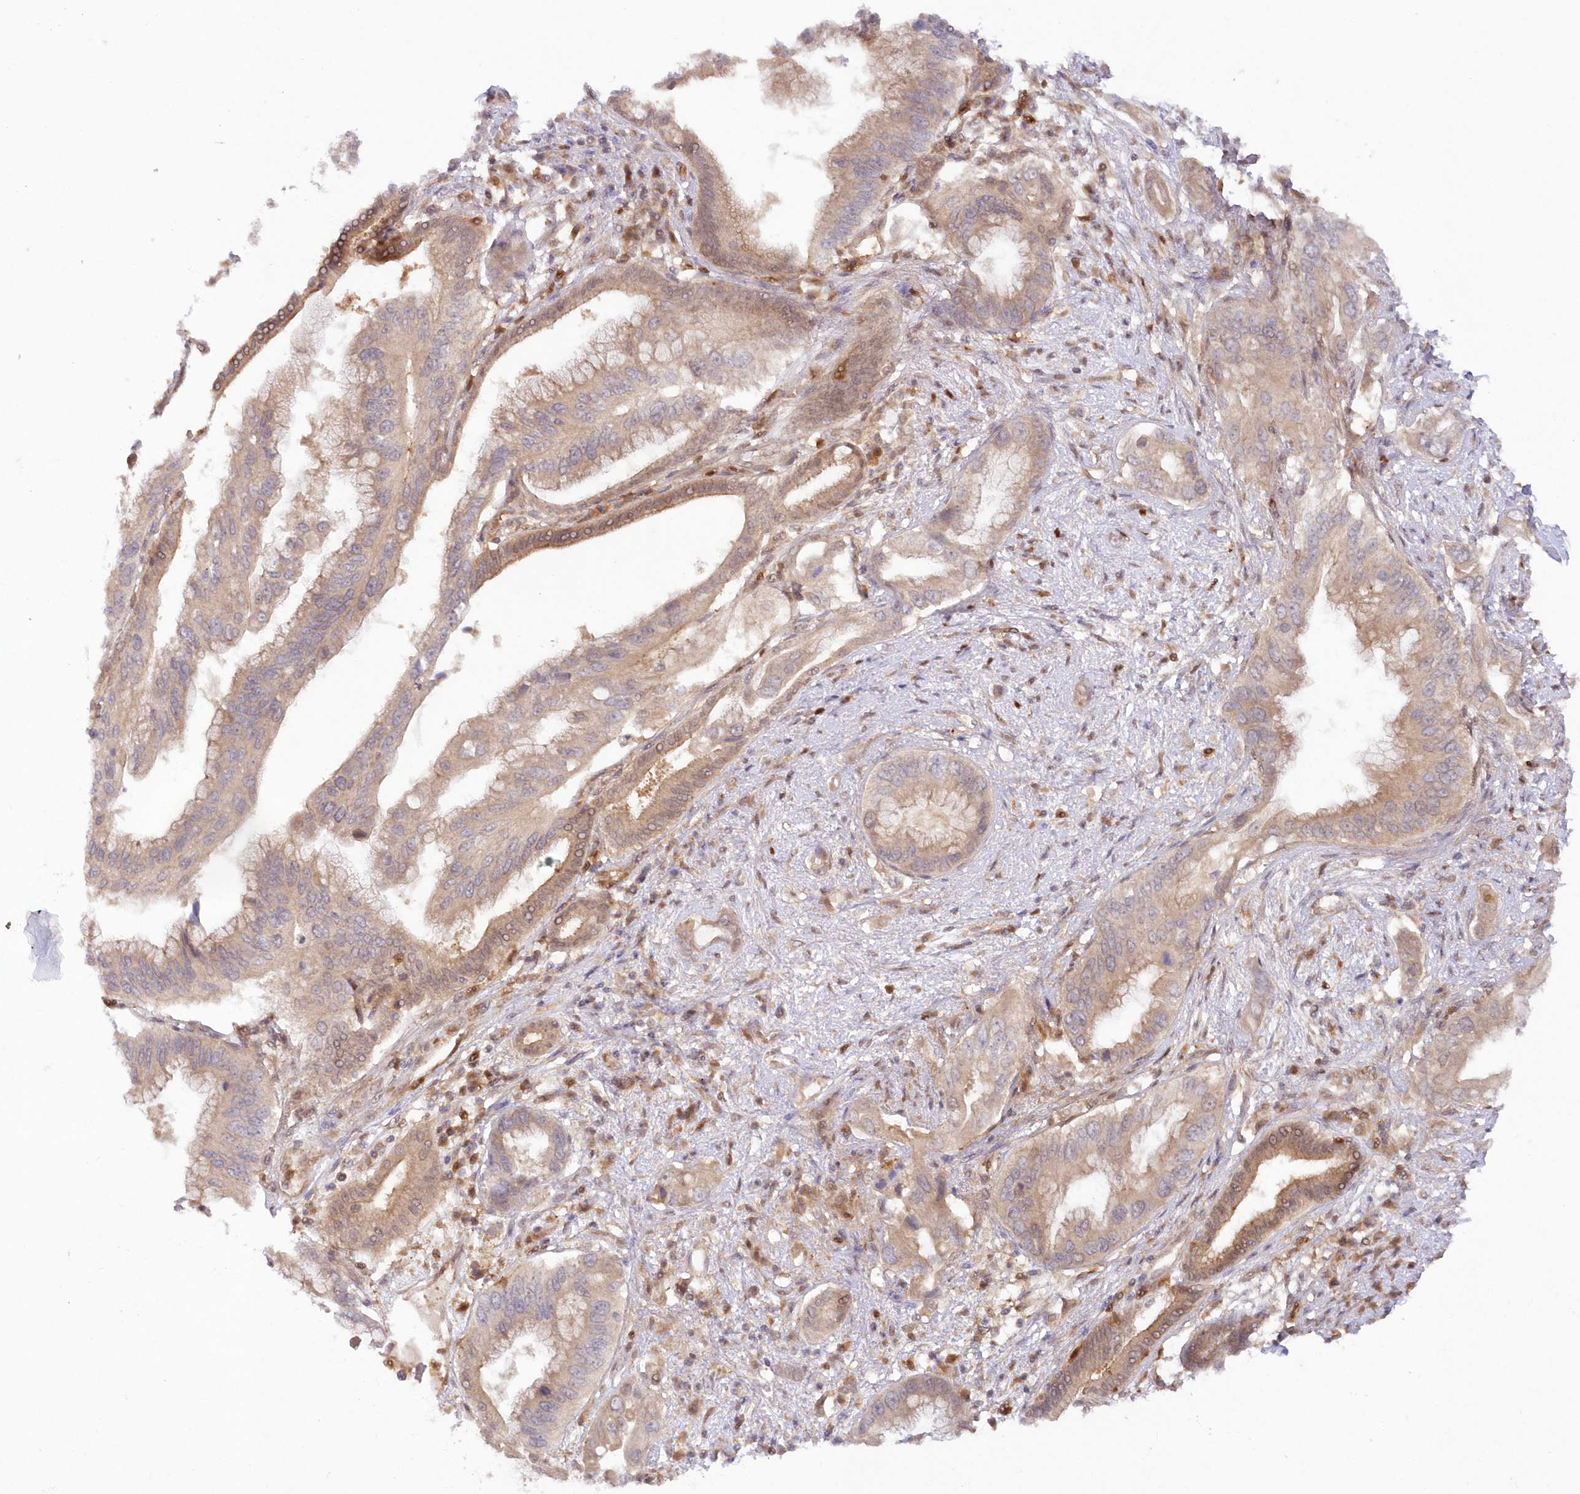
{"staining": {"intensity": "weak", "quantity": "25%-75%", "location": "cytoplasmic/membranous,nuclear"}, "tissue": "pancreatic cancer", "cell_type": "Tumor cells", "image_type": "cancer", "snomed": [{"axis": "morphology", "description": "Inflammation, NOS"}, {"axis": "morphology", "description": "Adenocarcinoma, NOS"}, {"axis": "topography", "description": "Pancreas"}], "caption": "Tumor cells reveal low levels of weak cytoplasmic/membranous and nuclear positivity in about 25%-75% of cells in human pancreatic adenocarcinoma.", "gene": "GBE1", "patient": {"sex": "female", "age": 56}}